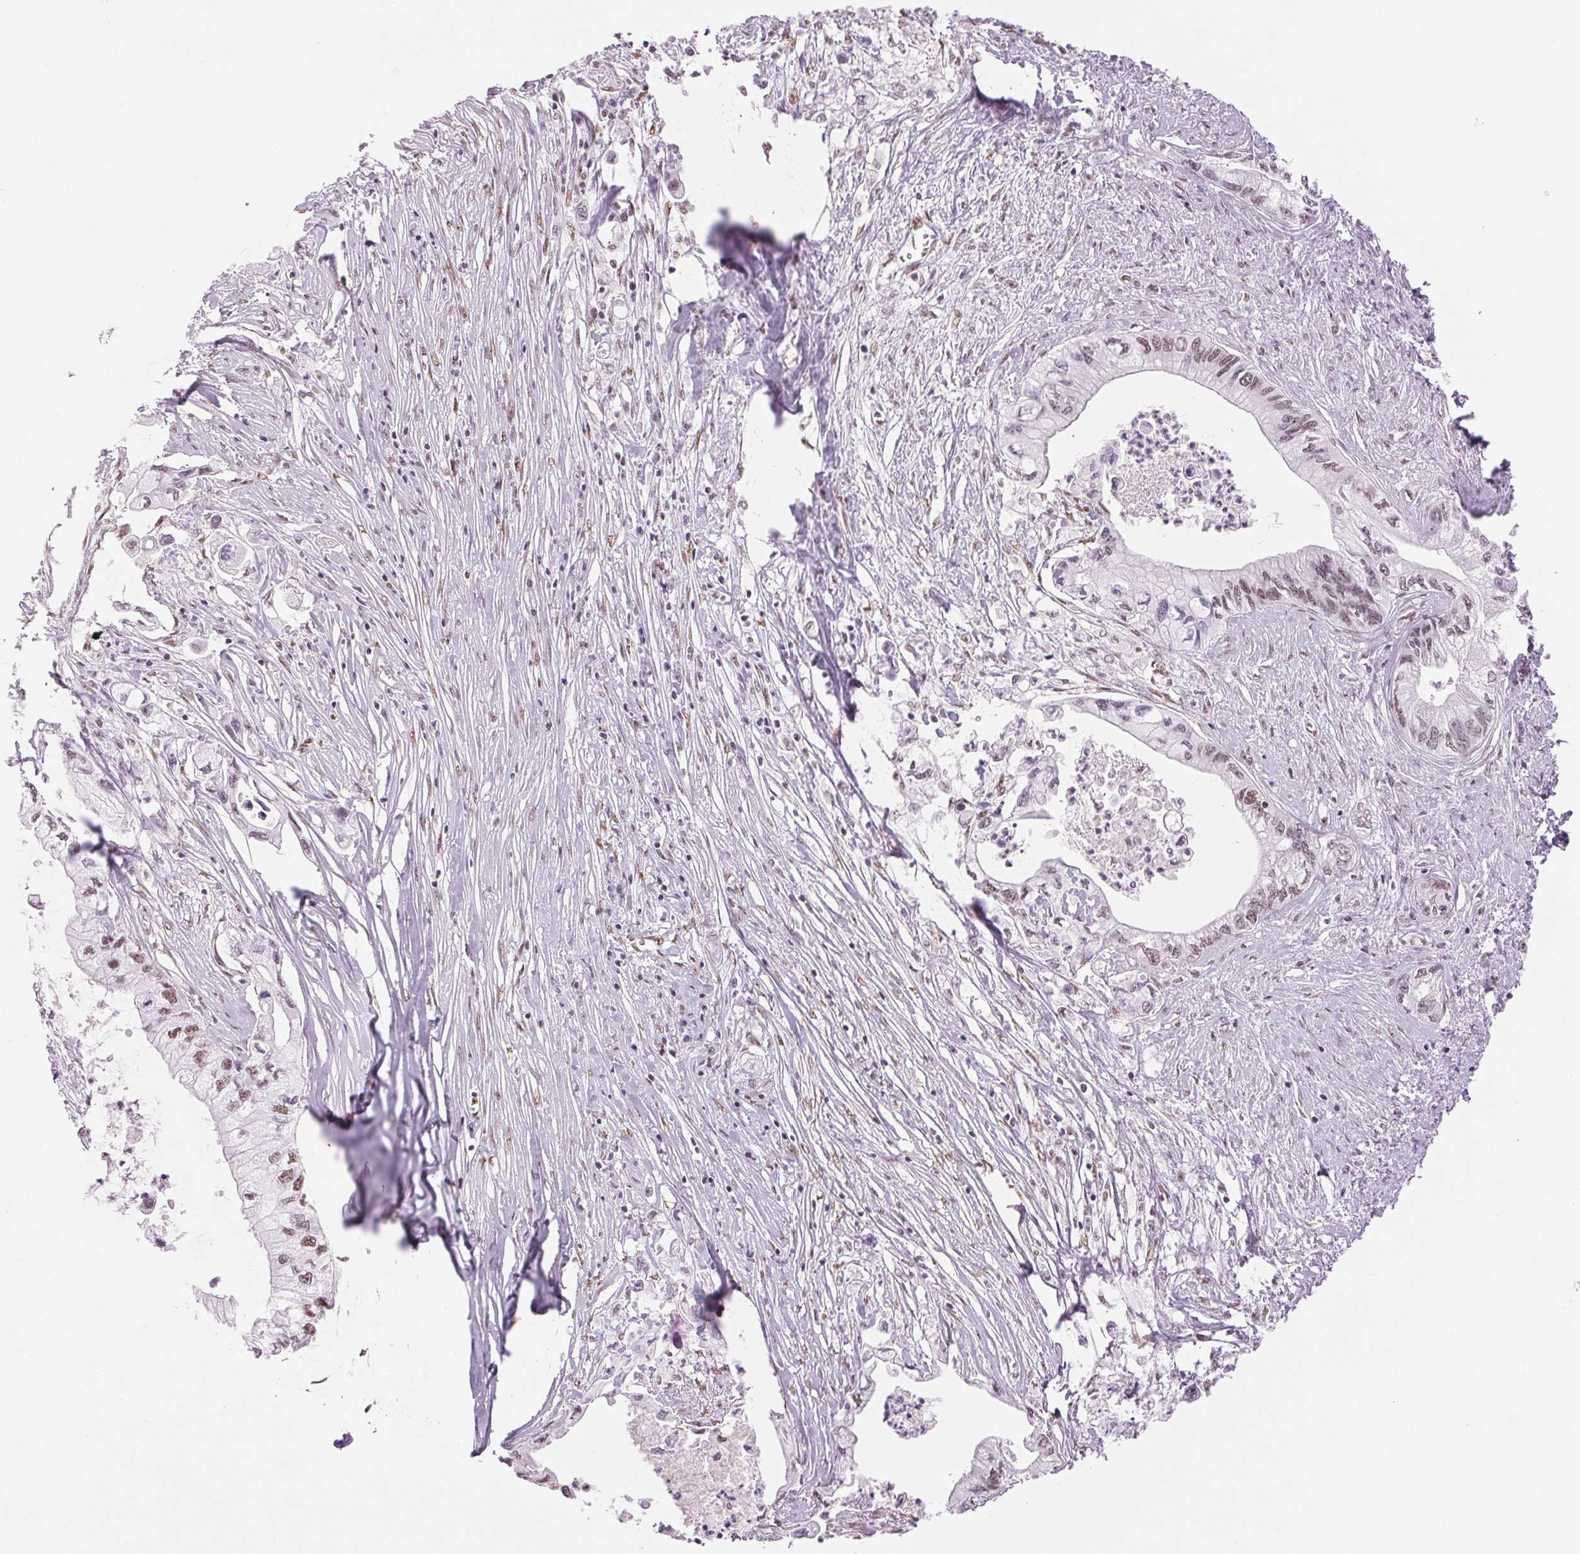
{"staining": {"intensity": "weak", "quantity": "25%-75%", "location": "nuclear"}, "tissue": "pancreatic cancer", "cell_type": "Tumor cells", "image_type": "cancer", "snomed": [{"axis": "morphology", "description": "Adenocarcinoma, NOS"}, {"axis": "topography", "description": "Pancreas"}], "caption": "DAB immunohistochemical staining of human pancreatic cancer demonstrates weak nuclear protein expression in about 25%-75% of tumor cells.", "gene": "ZFR2", "patient": {"sex": "male", "age": 61}}